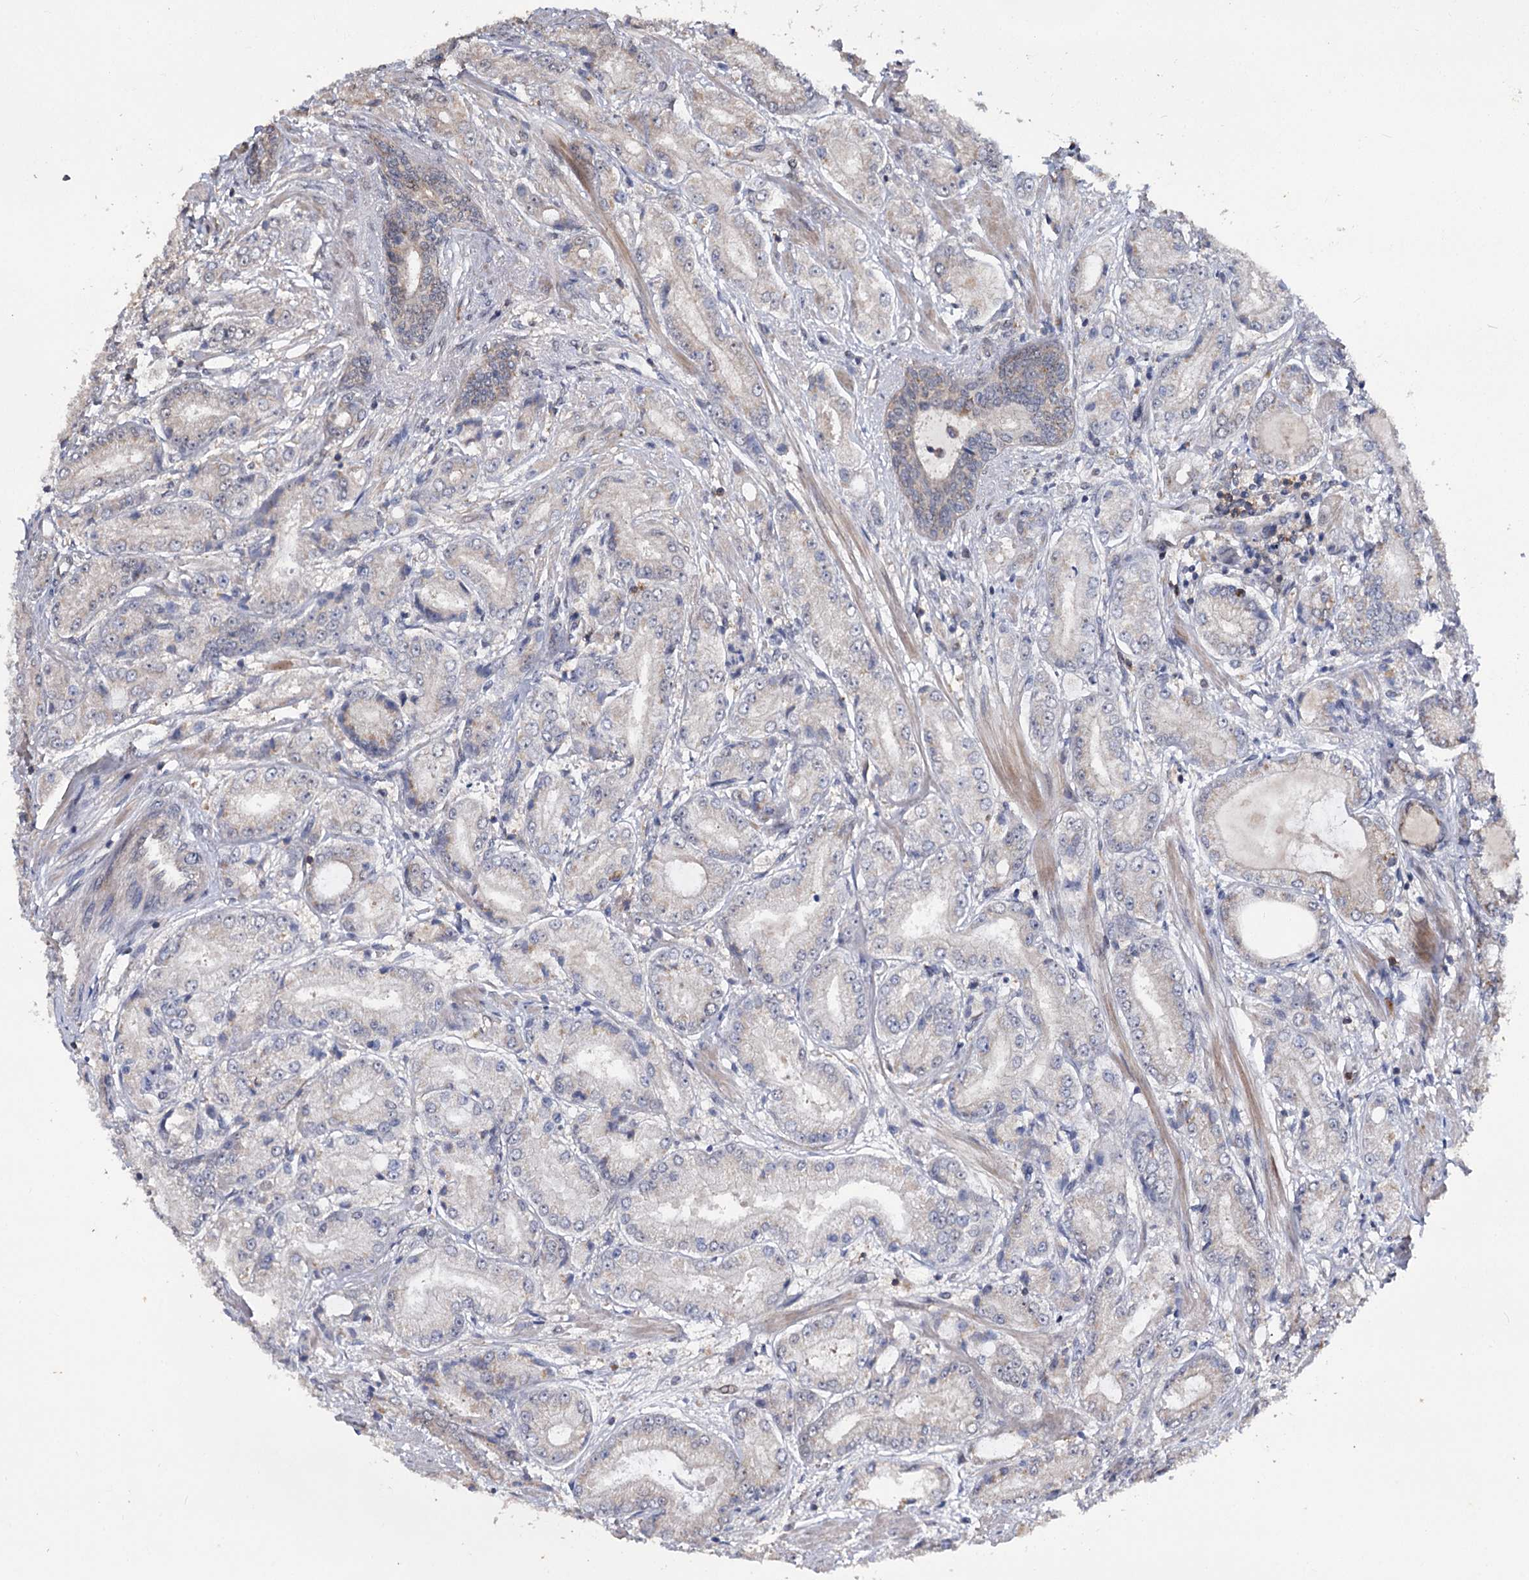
{"staining": {"intensity": "weak", "quantity": "<25%", "location": "cytoplasmic/membranous"}, "tissue": "prostate cancer", "cell_type": "Tumor cells", "image_type": "cancer", "snomed": [{"axis": "morphology", "description": "Adenocarcinoma, High grade"}, {"axis": "topography", "description": "Prostate"}], "caption": "High magnification brightfield microscopy of prostate cancer stained with DAB (brown) and counterstained with hematoxylin (blue): tumor cells show no significant positivity.", "gene": "STX6", "patient": {"sex": "male", "age": 59}}